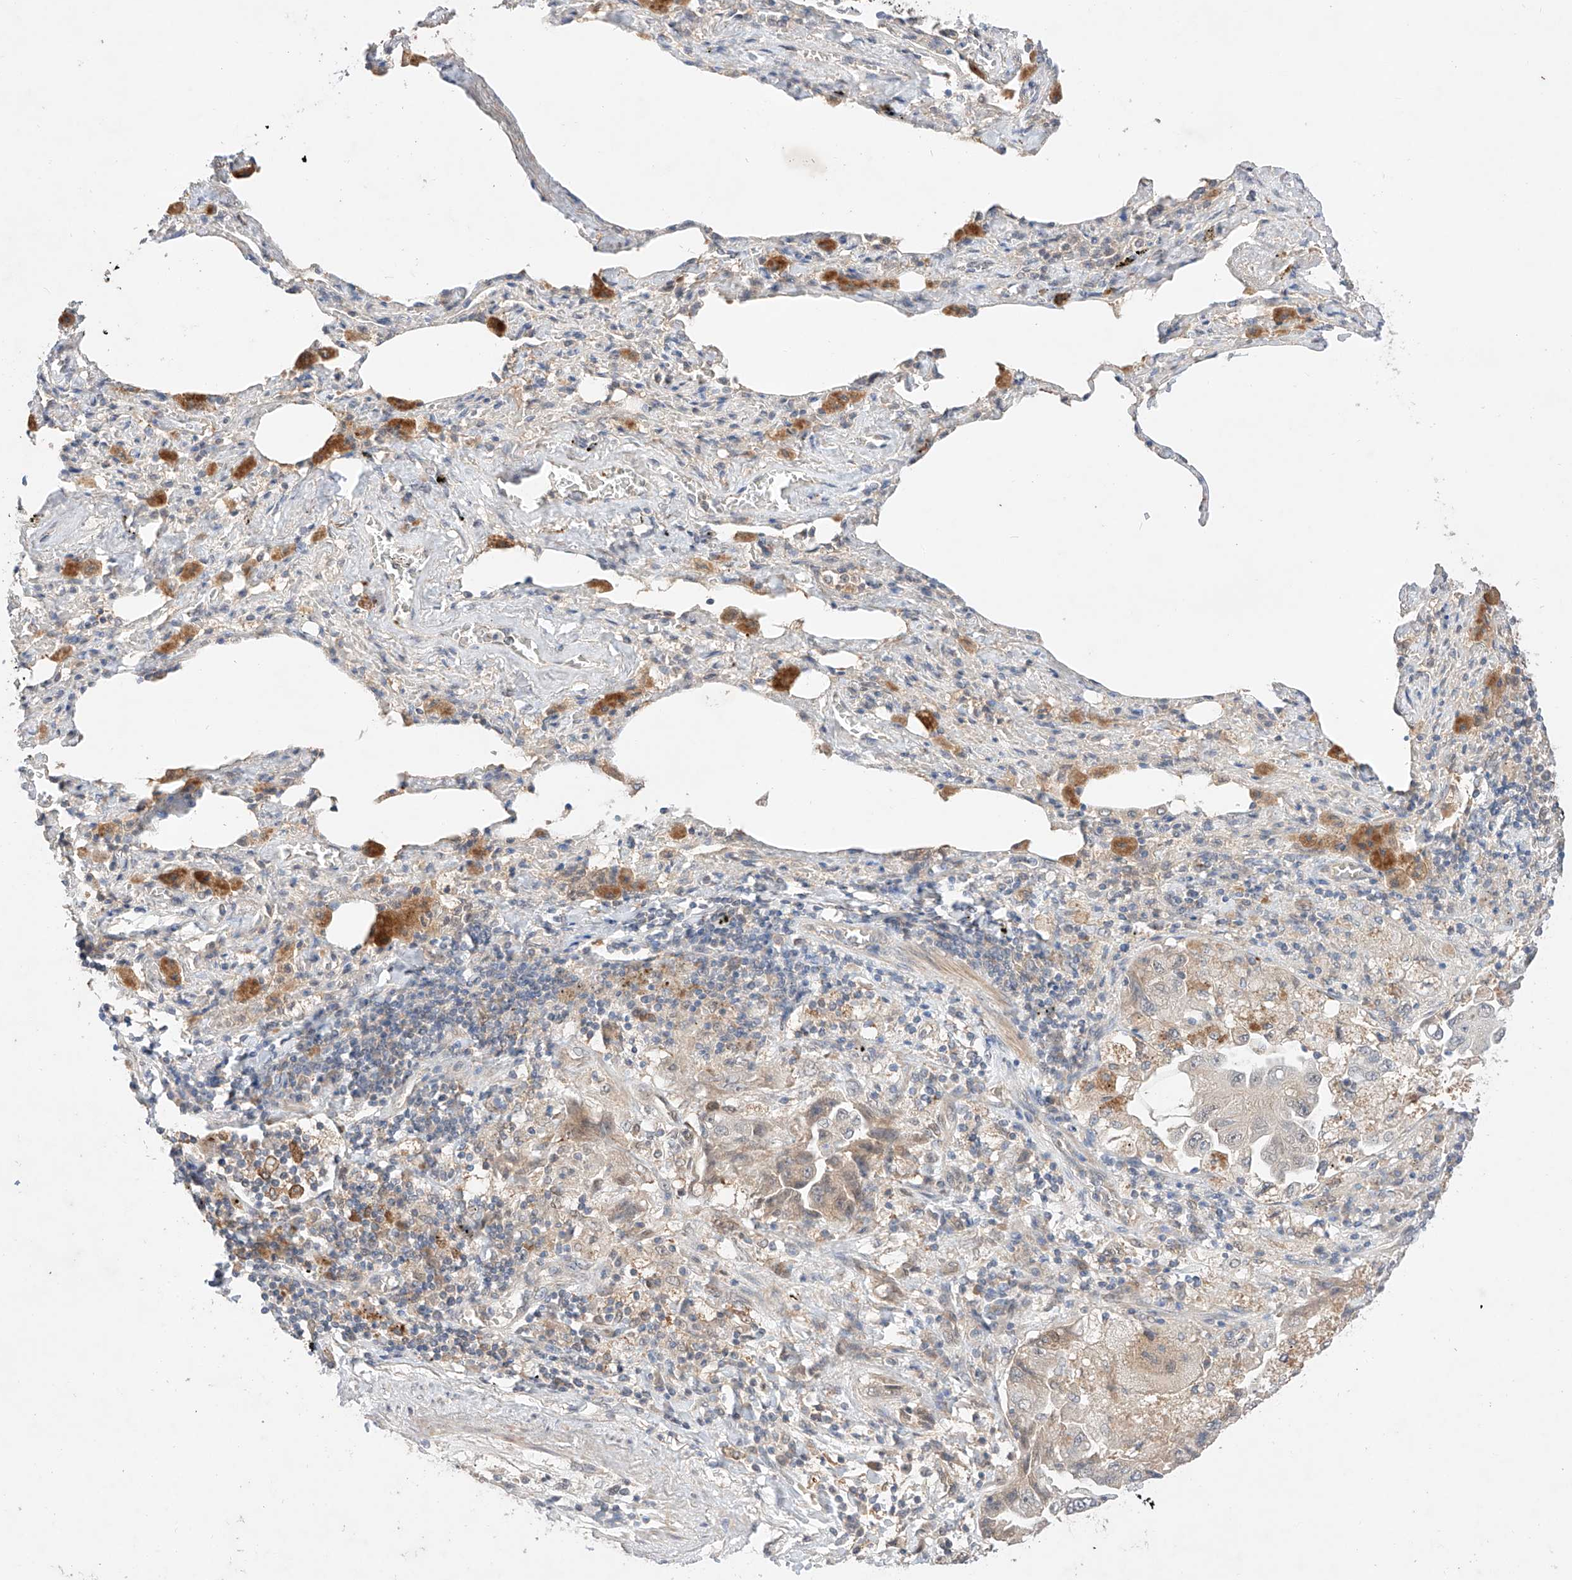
{"staining": {"intensity": "negative", "quantity": "none", "location": "none"}, "tissue": "lung cancer", "cell_type": "Tumor cells", "image_type": "cancer", "snomed": [{"axis": "morphology", "description": "Adenocarcinoma, NOS"}, {"axis": "topography", "description": "Lung"}], "caption": "Micrograph shows no significant protein expression in tumor cells of adenocarcinoma (lung).", "gene": "ZNF124", "patient": {"sex": "female", "age": 51}}